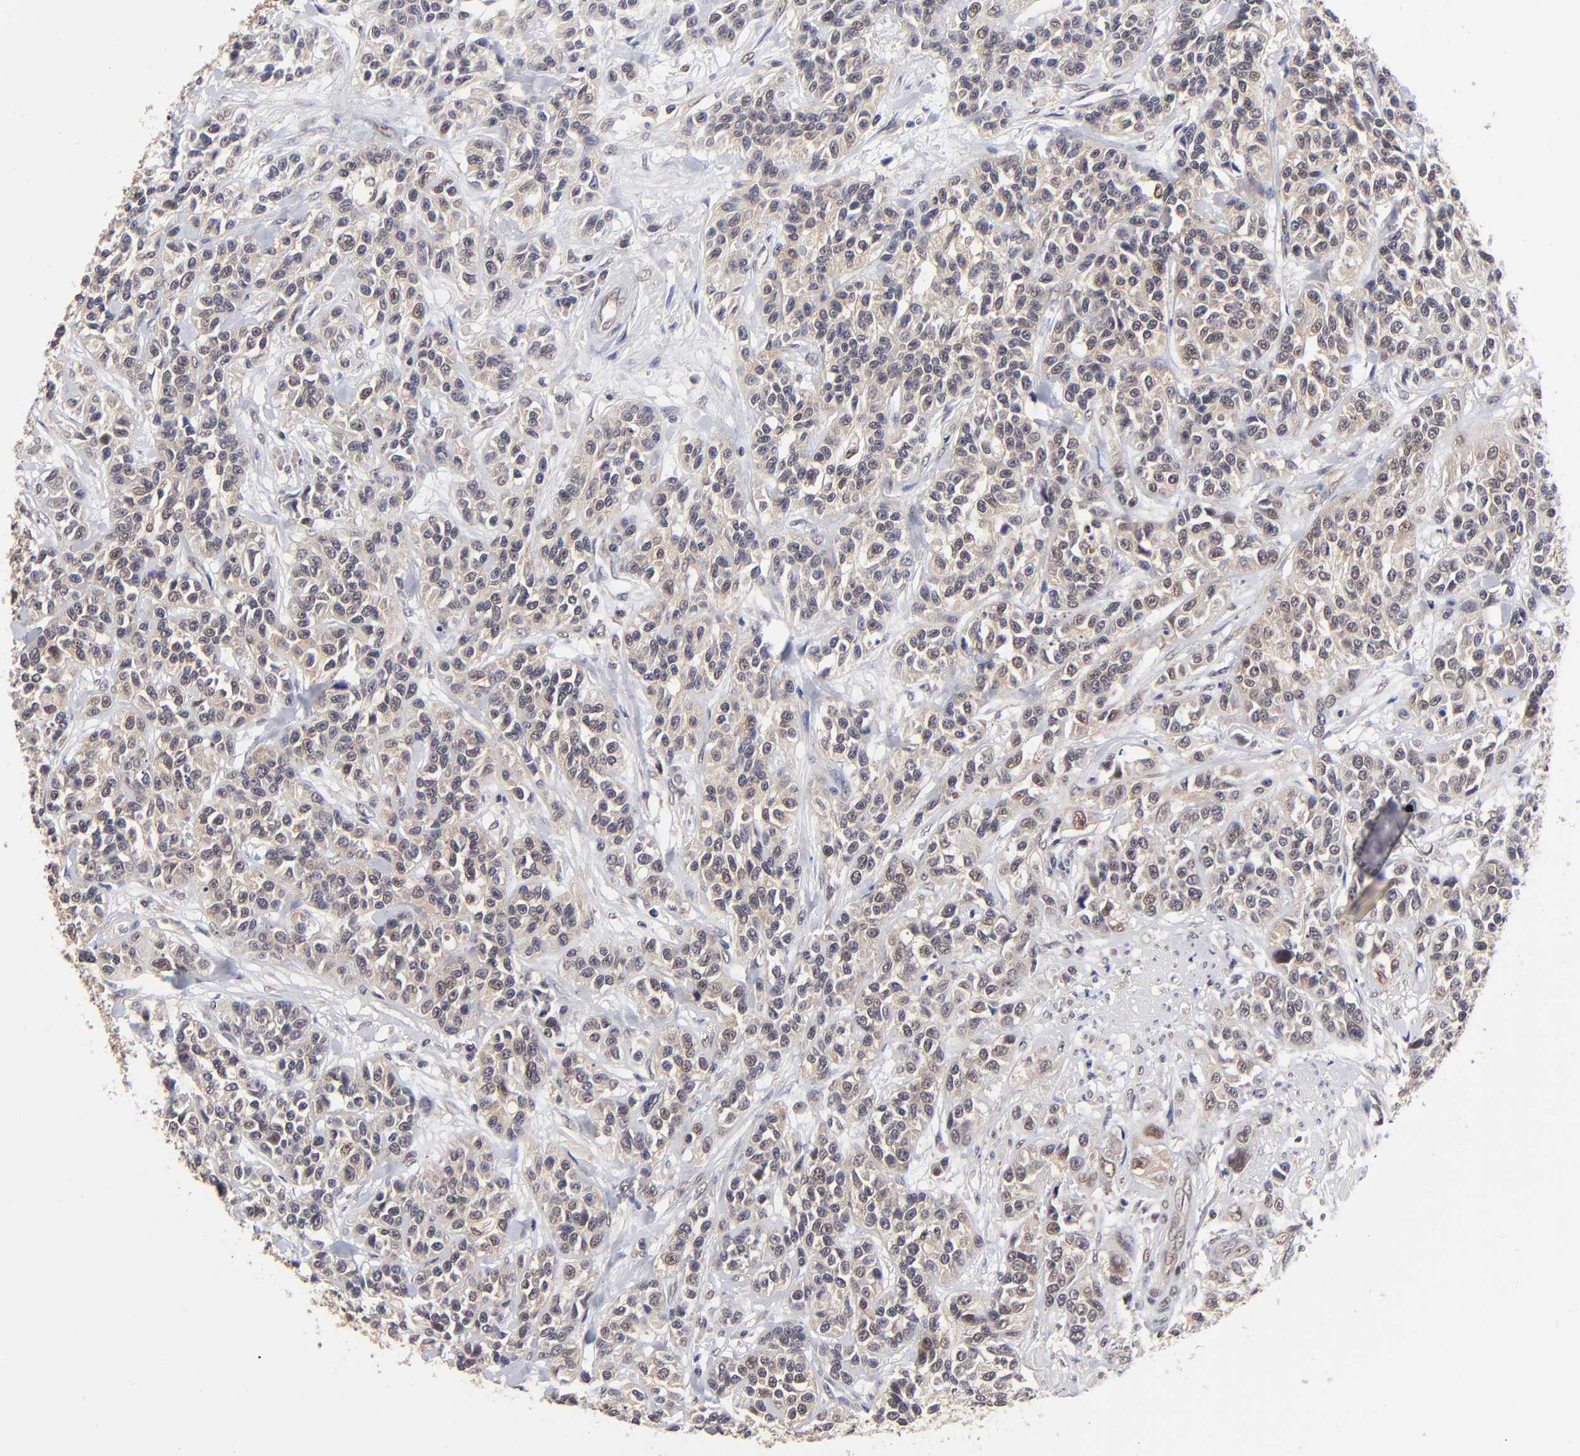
{"staining": {"intensity": "weak", "quantity": "<25%", "location": "nuclear"}, "tissue": "urothelial cancer", "cell_type": "Tumor cells", "image_type": "cancer", "snomed": [{"axis": "morphology", "description": "Urothelial carcinoma, High grade"}, {"axis": "topography", "description": "Urinary bladder"}], "caption": "The immunohistochemistry micrograph has no significant staining in tumor cells of high-grade urothelial carcinoma tissue. (Brightfield microscopy of DAB (3,3'-diaminobenzidine) immunohistochemistry at high magnification).", "gene": "PSMC4", "patient": {"sex": "female", "age": 81}}